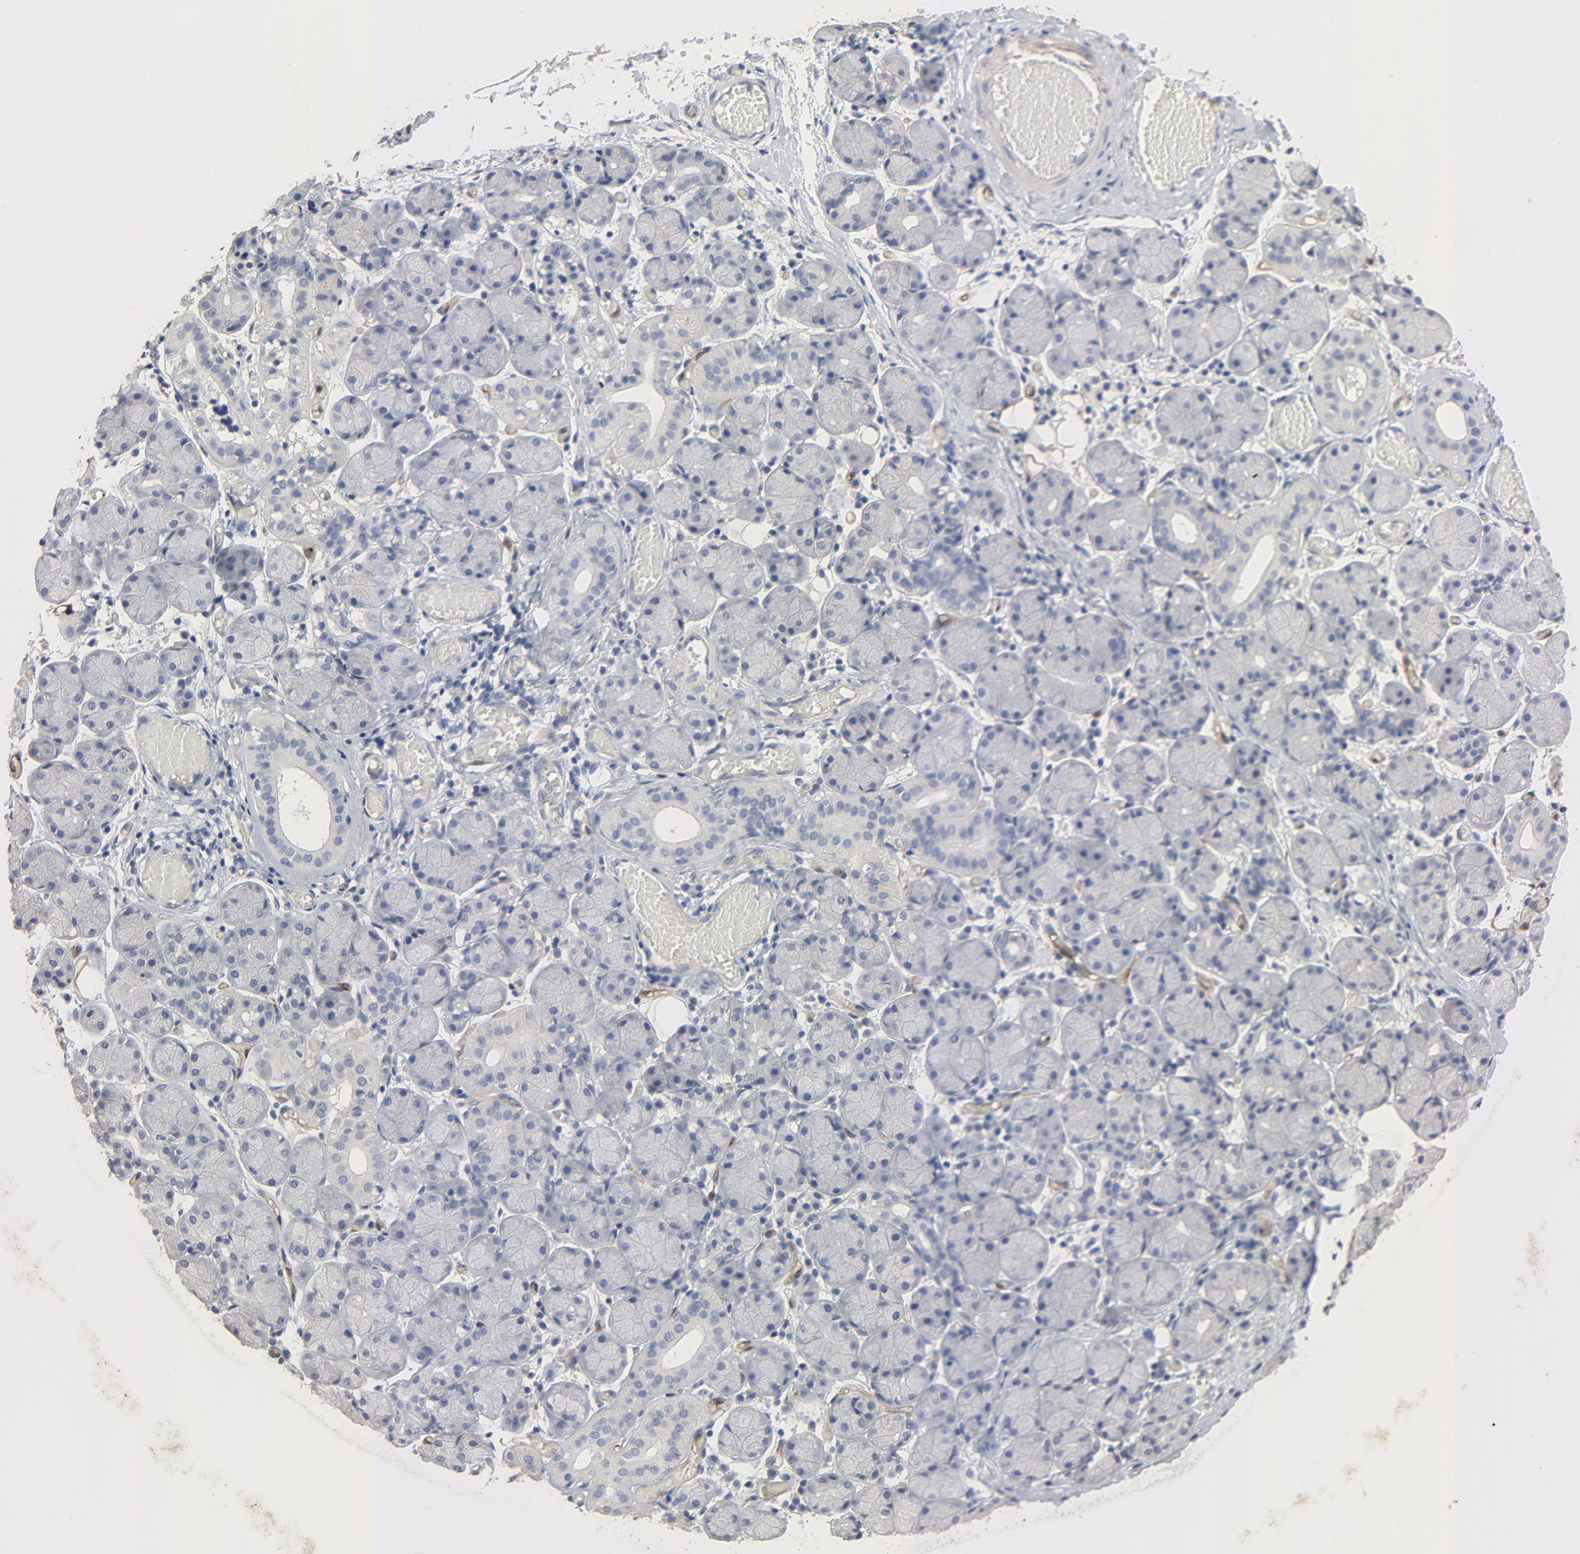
{"staining": {"intensity": "negative", "quantity": "none", "location": "none"}, "tissue": "salivary gland", "cell_type": "Glandular cells", "image_type": "normal", "snomed": [{"axis": "morphology", "description": "Normal tissue, NOS"}, {"axis": "topography", "description": "Salivary gland"}], "caption": "High magnification brightfield microscopy of unremarkable salivary gland stained with DAB (3,3'-diaminobenzidine) (brown) and counterstained with hematoxylin (blue): glandular cells show no significant expression.", "gene": "KDR", "patient": {"sex": "female", "age": 24}}